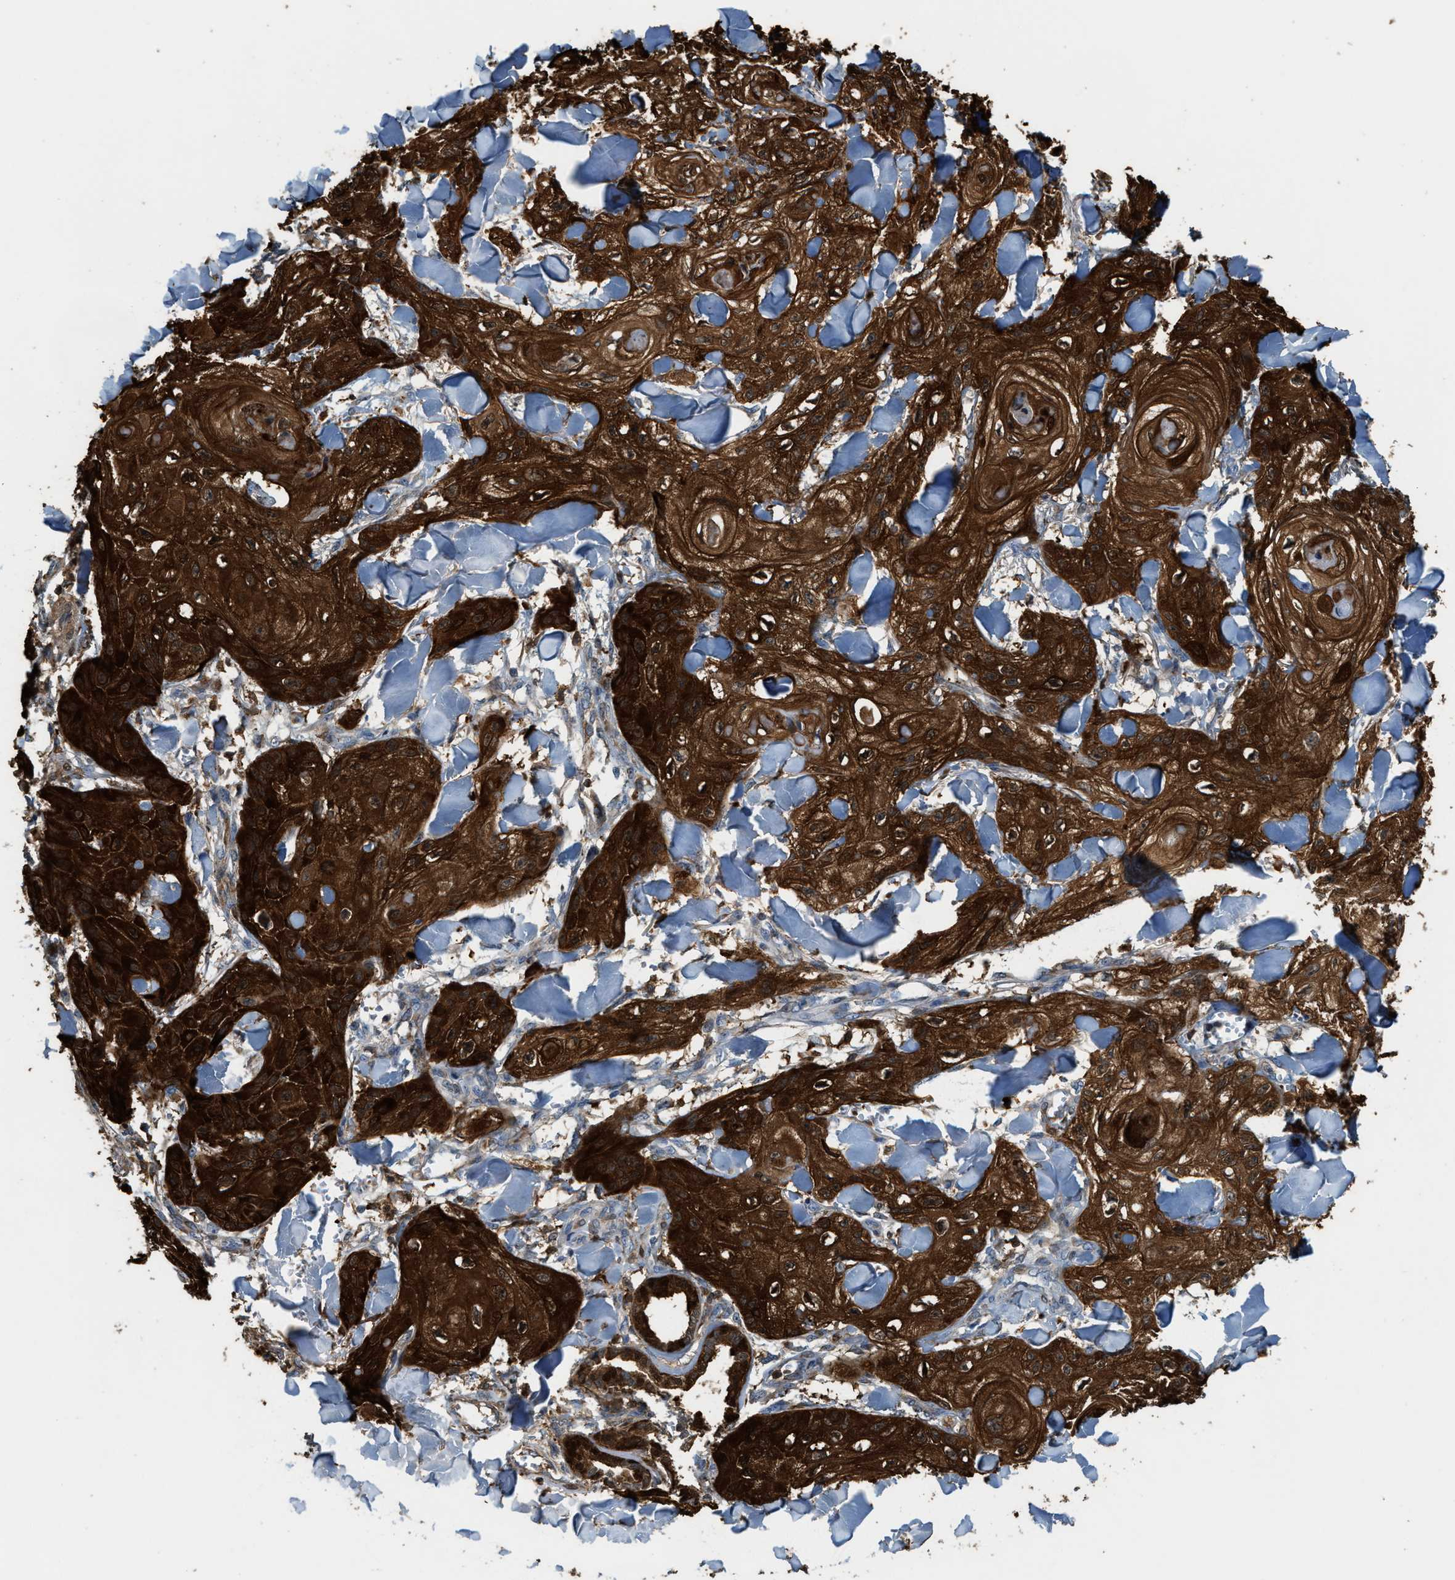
{"staining": {"intensity": "strong", "quantity": ">75%", "location": "cytoplasmic/membranous"}, "tissue": "skin cancer", "cell_type": "Tumor cells", "image_type": "cancer", "snomed": [{"axis": "morphology", "description": "Squamous cell carcinoma, NOS"}, {"axis": "topography", "description": "Skin"}], "caption": "Strong cytoplasmic/membranous expression is identified in about >75% of tumor cells in skin cancer.", "gene": "SERPINB5", "patient": {"sex": "male", "age": 74}}